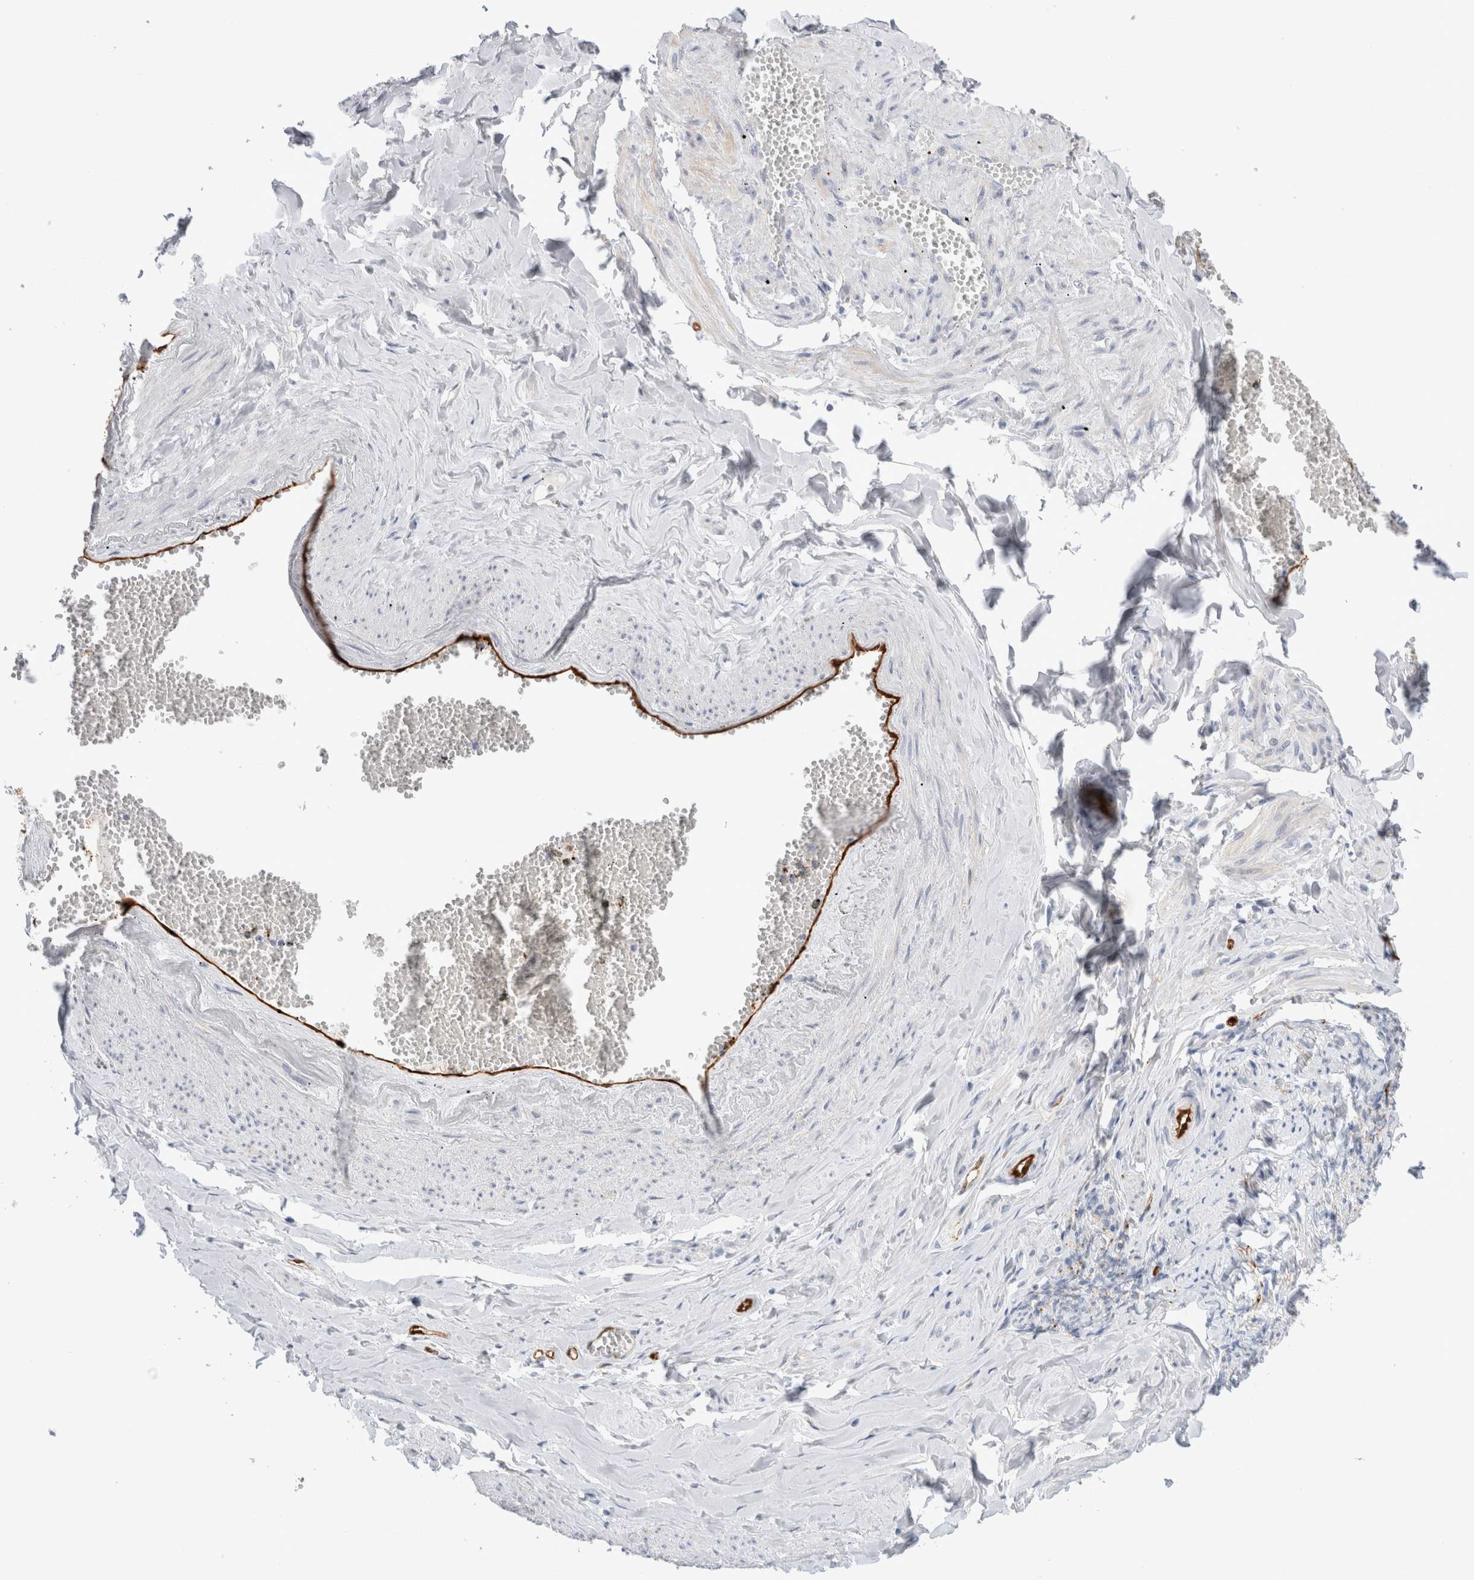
{"staining": {"intensity": "strong", "quantity": "25%-75%", "location": "cytoplasmic/membranous"}, "tissue": "adipose tissue", "cell_type": "Adipocytes", "image_type": "normal", "snomed": [{"axis": "morphology", "description": "Normal tissue, NOS"}, {"axis": "topography", "description": "Vascular tissue"}, {"axis": "topography", "description": "Fallopian tube"}, {"axis": "topography", "description": "Ovary"}], "caption": "The immunohistochemical stain highlights strong cytoplasmic/membranous positivity in adipocytes of normal adipose tissue.", "gene": "NAPEPLD", "patient": {"sex": "female", "age": 67}}